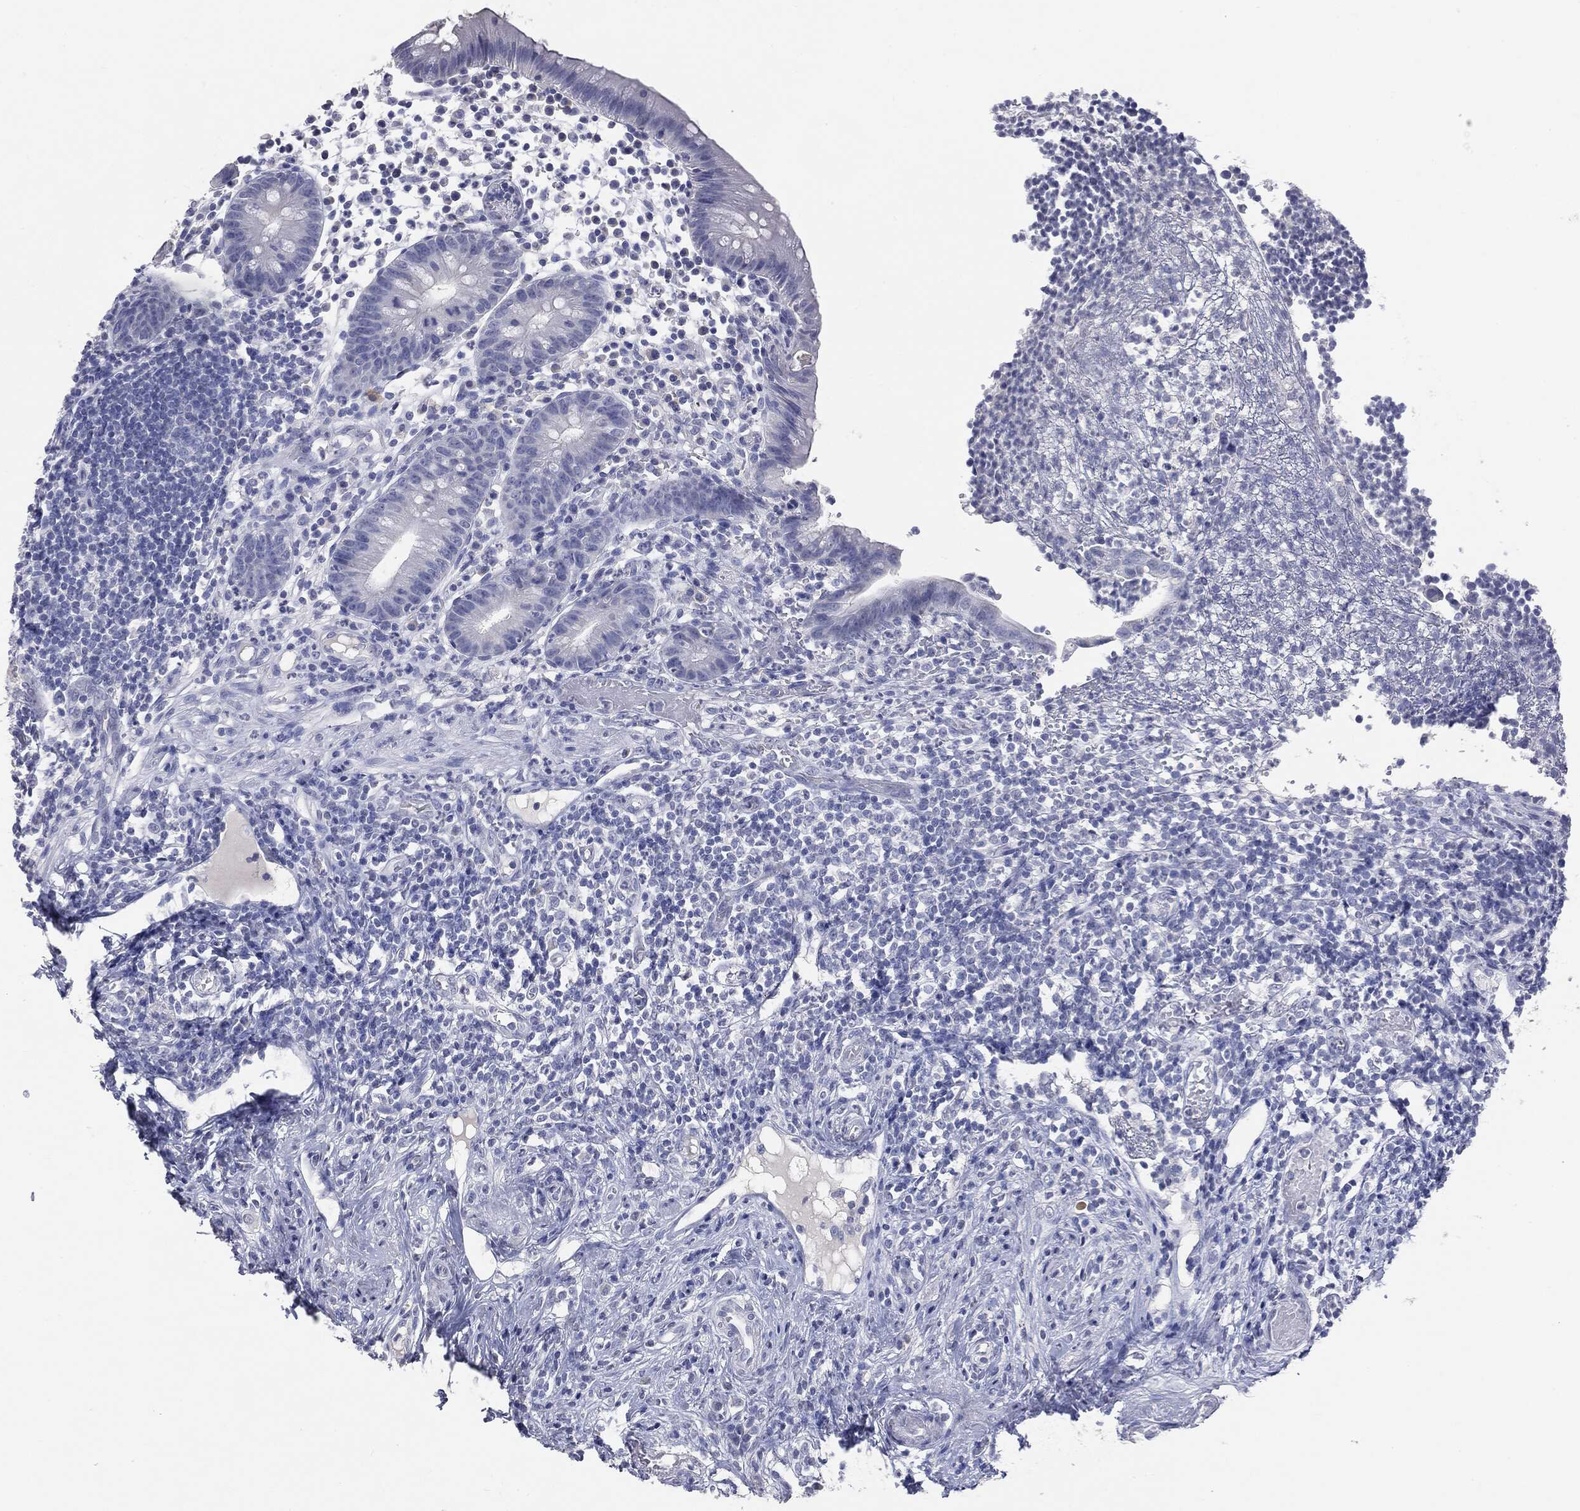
{"staining": {"intensity": "negative", "quantity": "none", "location": "none"}, "tissue": "appendix", "cell_type": "Glandular cells", "image_type": "normal", "snomed": [{"axis": "morphology", "description": "Normal tissue, NOS"}, {"axis": "topography", "description": "Appendix"}], "caption": "An immunohistochemistry photomicrograph of benign appendix is shown. There is no staining in glandular cells of appendix.", "gene": "TSHB", "patient": {"sex": "female", "age": 40}}